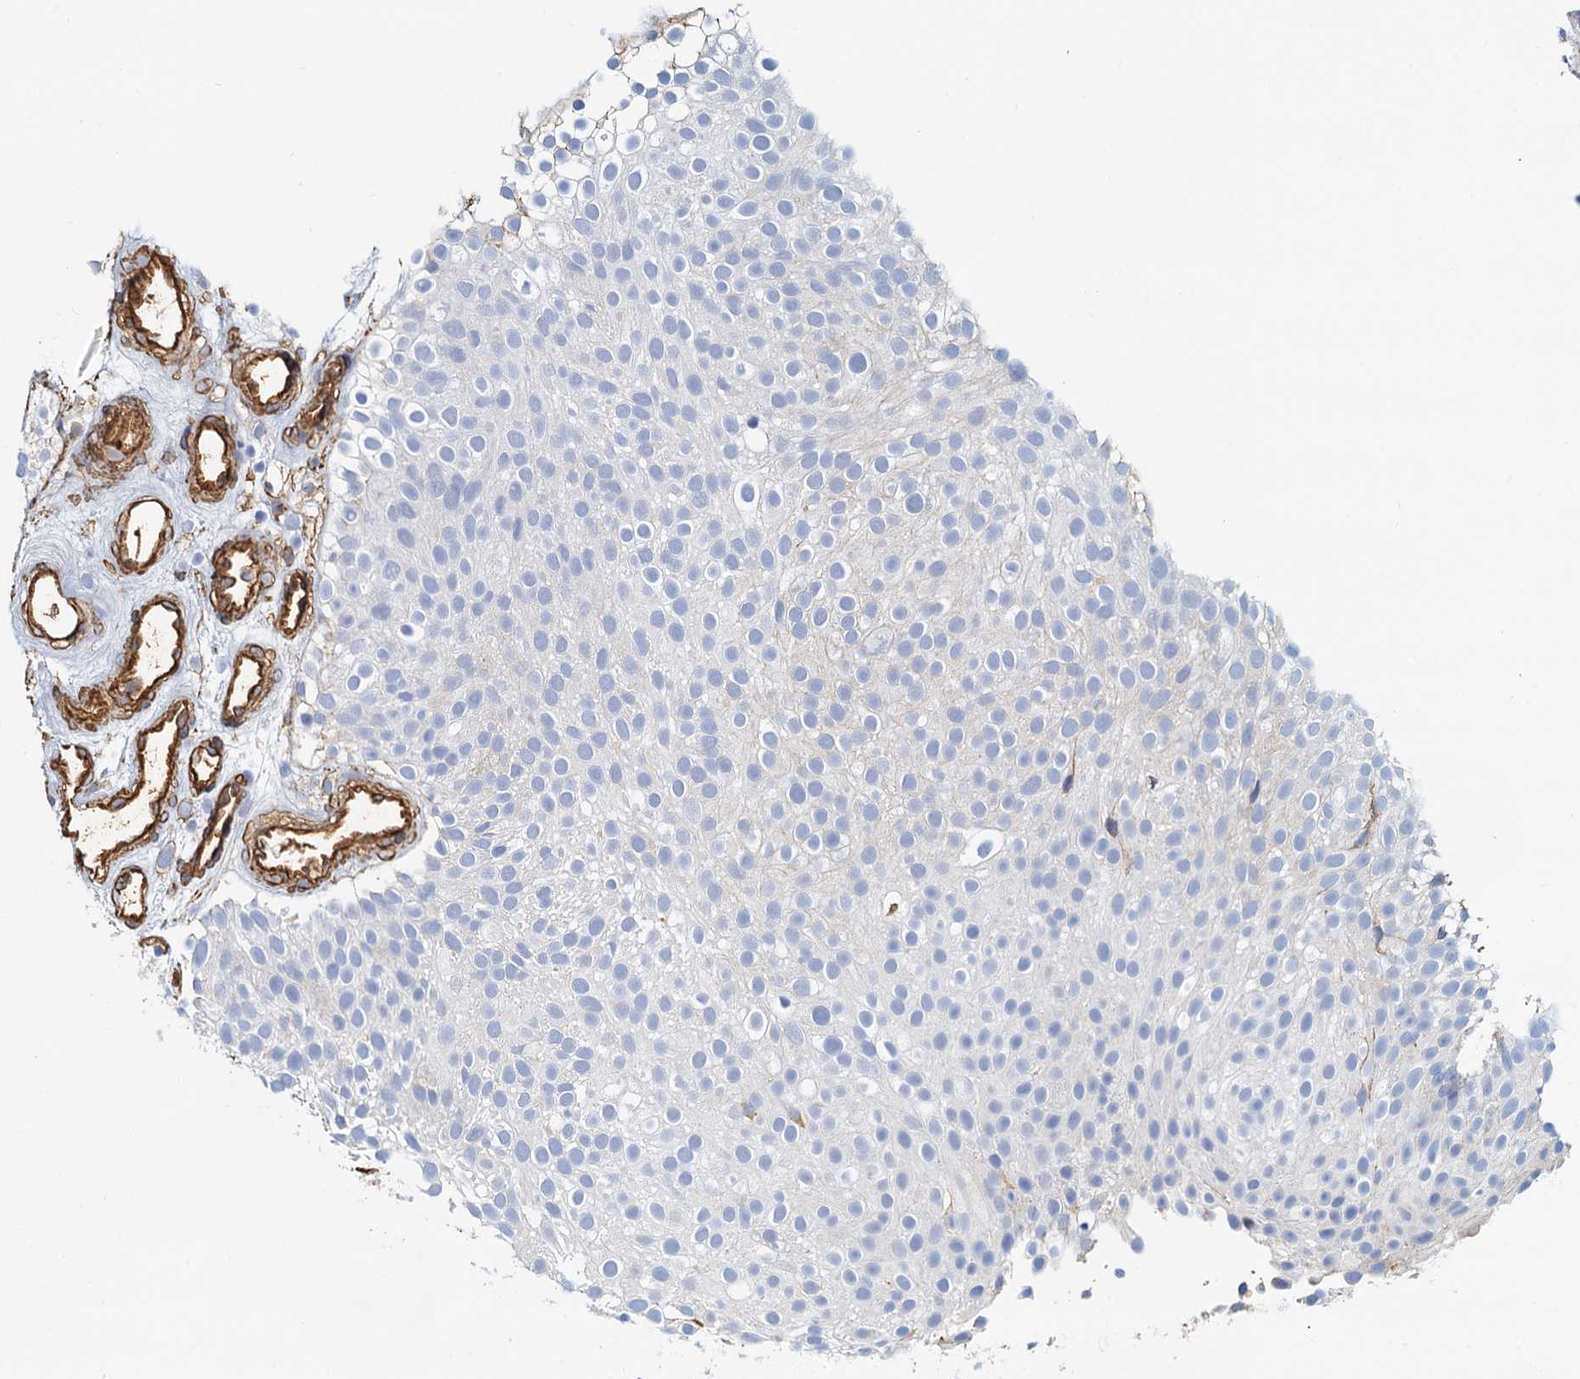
{"staining": {"intensity": "negative", "quantity": "none", "location": "none"}, "tissue": "urothelial cancer", "cell_type": "Tumor cells", "image_type": "cancer", "snomed": [{"axis": "morphology", "description": "Urothelial carcinoma, Low grade"}, {"axis": "topography", "description": "Urinary bladder"}], "caption": "The immunohistochemistry (IHC) photomicrograph has no significant positivity in tumor cells of urothelial cancer tissue.", "gene": "DGKG", "patient": {"sex": "male", "age": 78}}